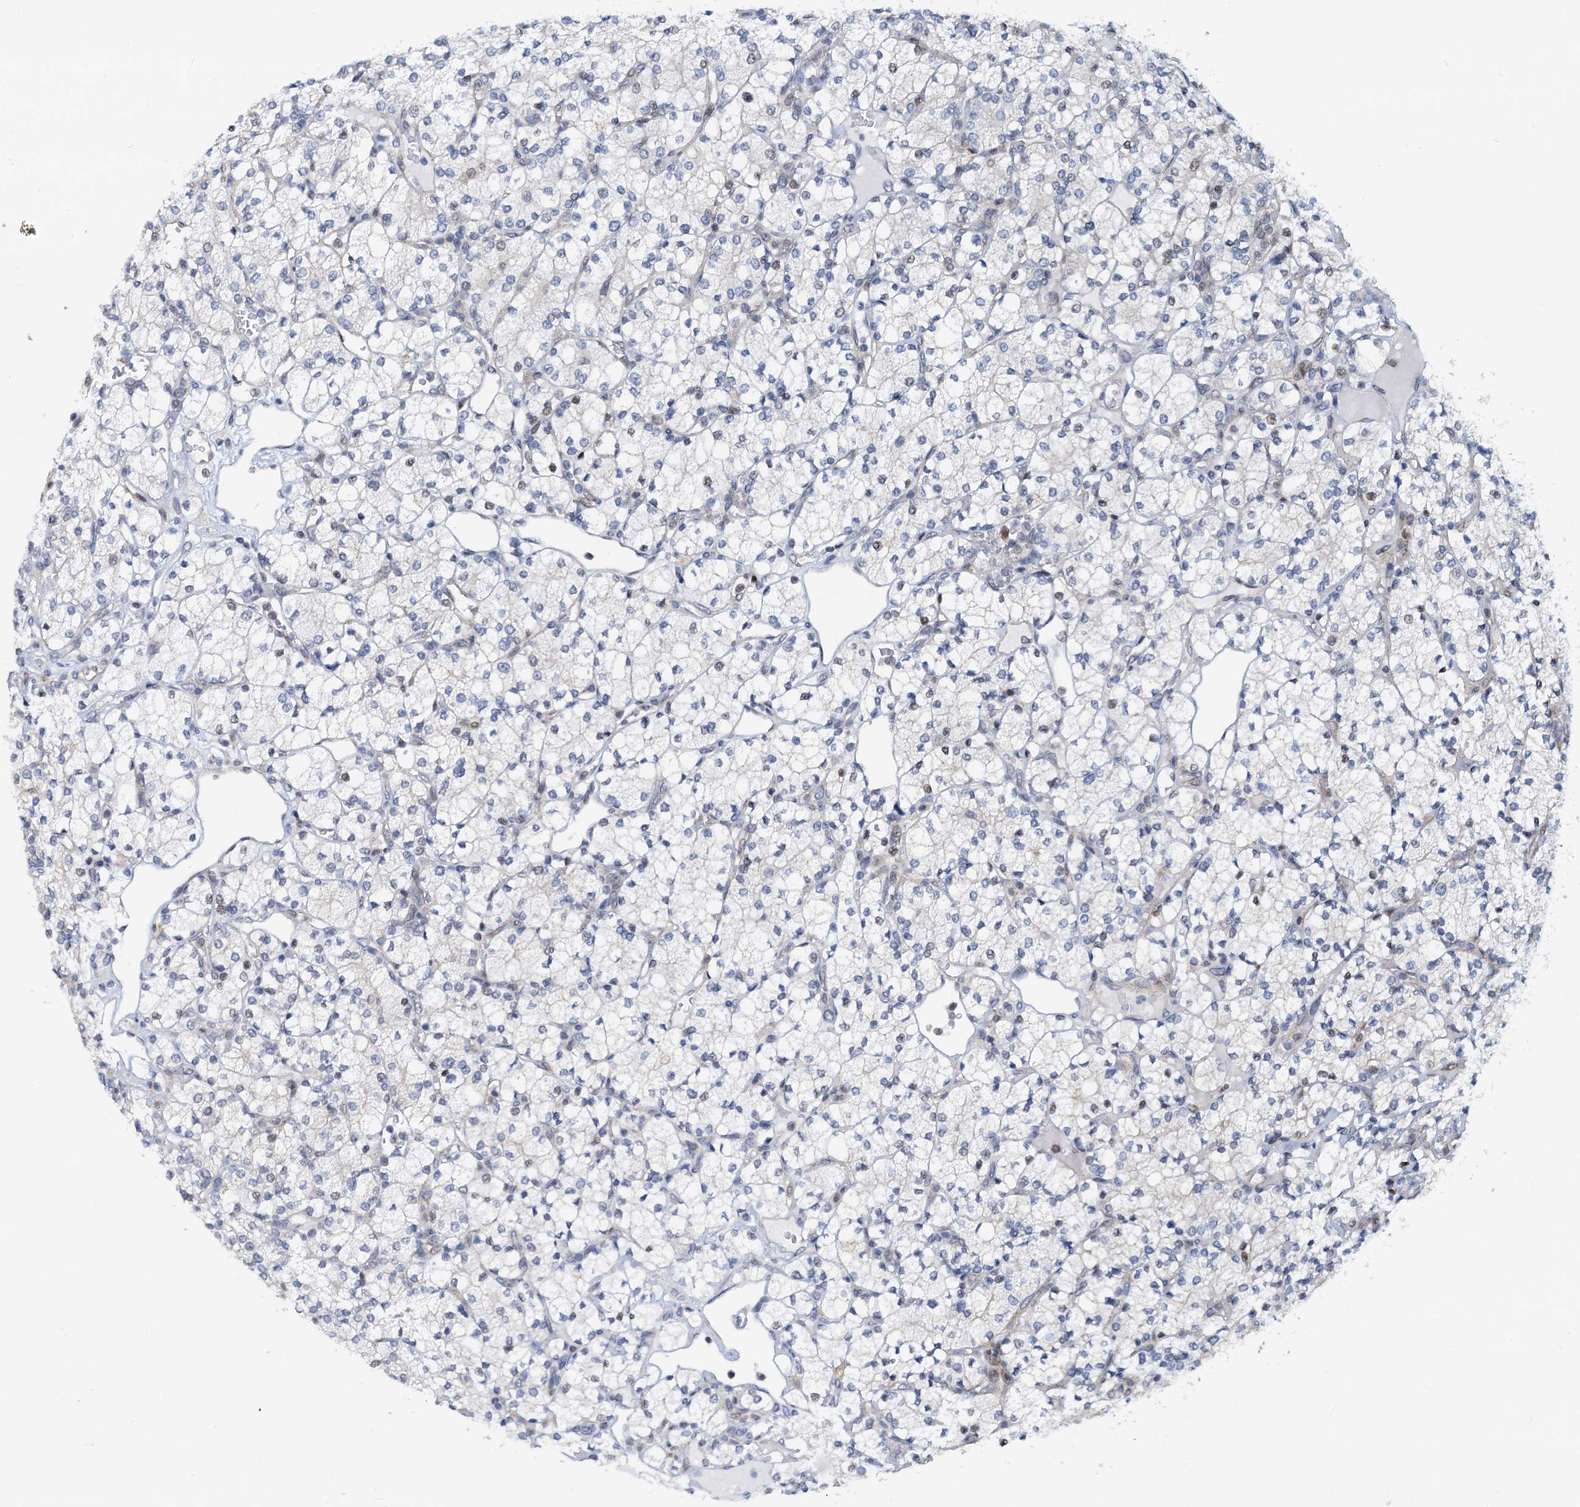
{"staining": {"intensity": "negative", "quantity": "none", "location": "none"}, "tissue": "renal cancer", "cell_type": "Tumor cells", "image_type": "cancer", "snomed": [{"axis": "morphology", "description": "Adenocarcinoma, NOS"}, {"axis": "topography", "description": "Kidney"}], "caption": "This is a micrograph of IHC staining of renal cancer (adenocarcinoma), which shows no expression in tumor cells.", "gene": "PTGES3", "patient": {"sex": "male", "age": 77}}